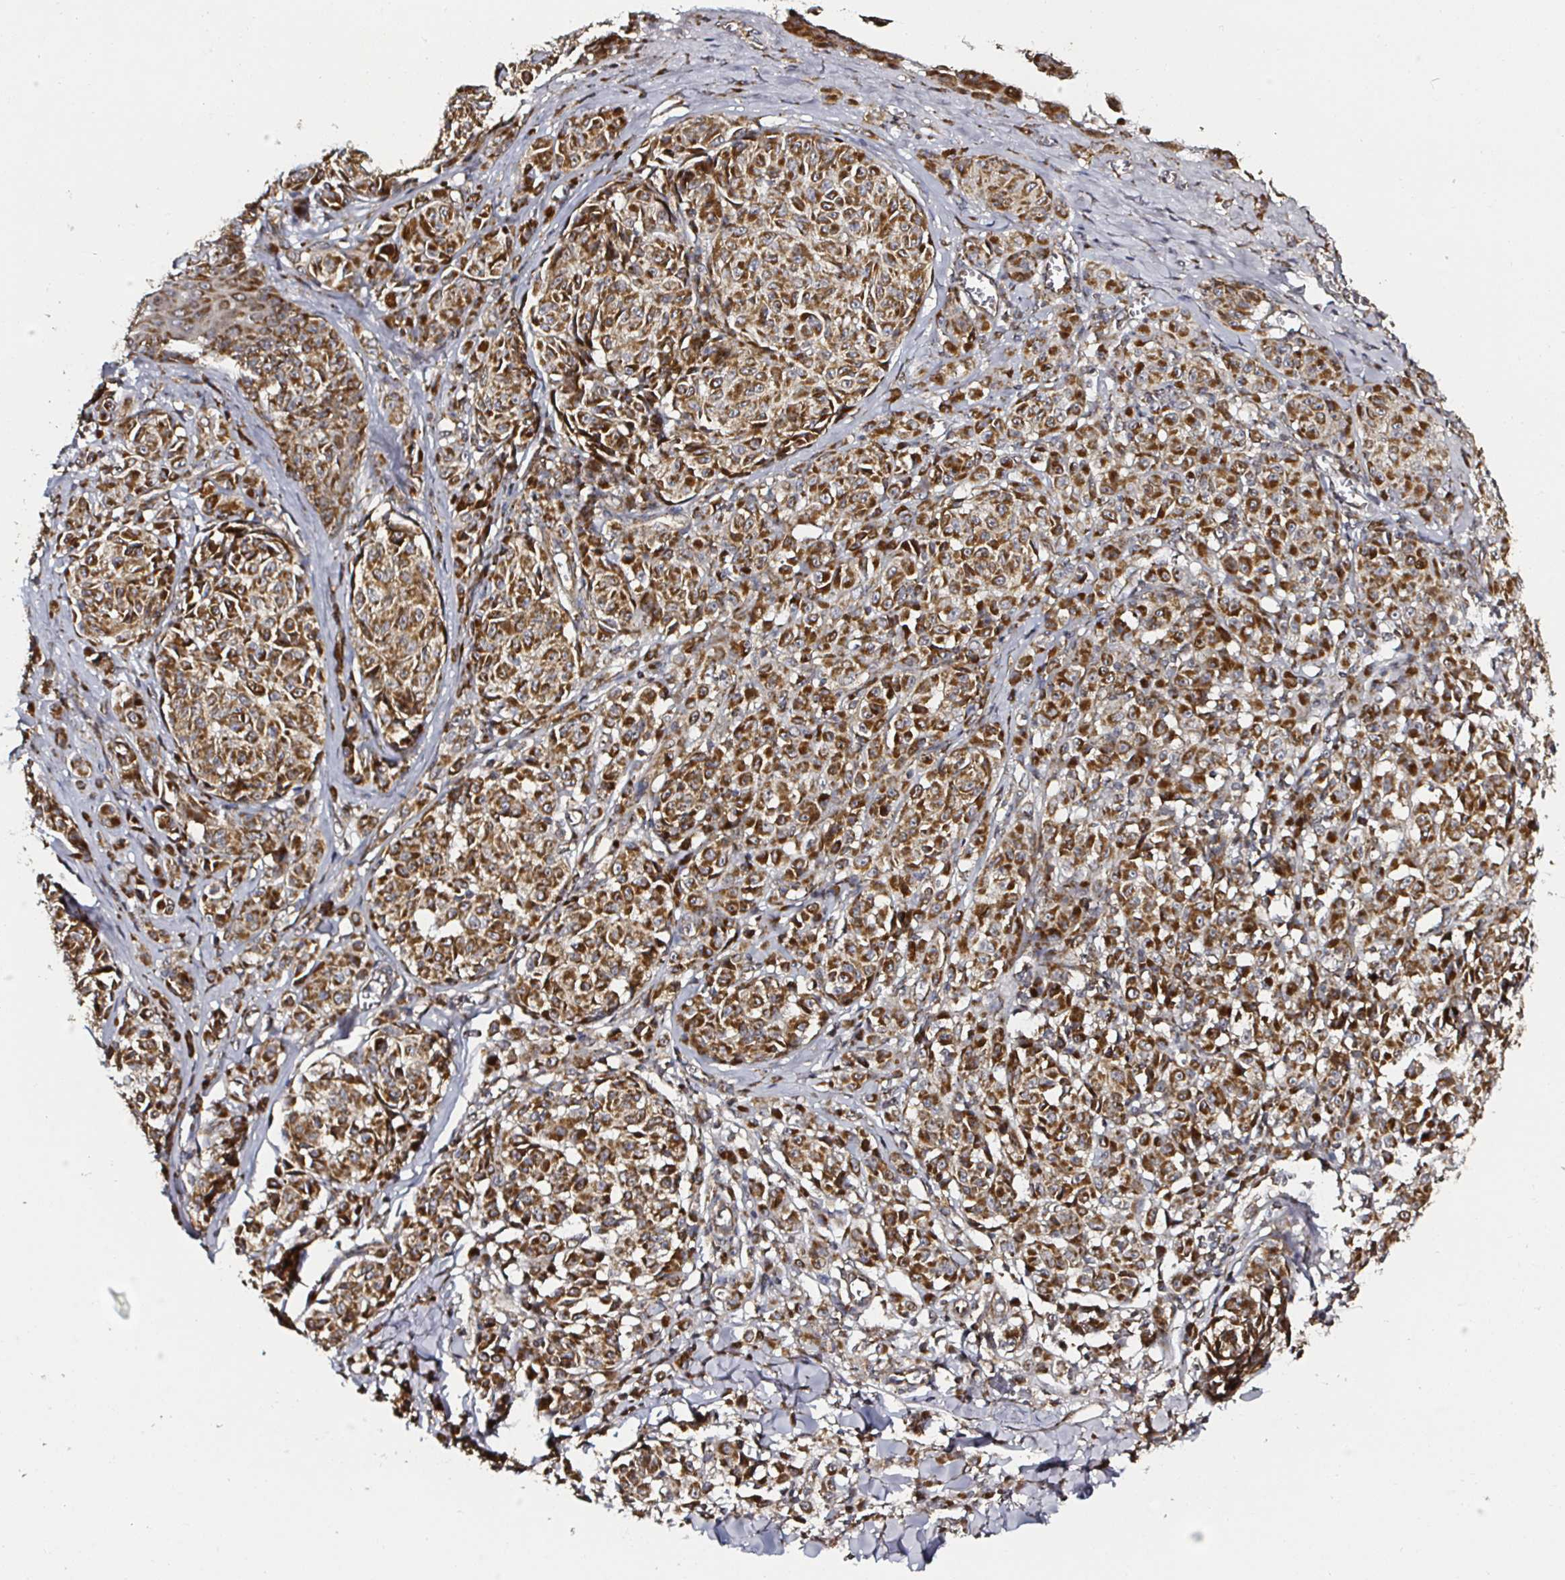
{"staining": {"intensity": "strong", "quantity": ">75%", "location": "cytoplasmic/membranous"}, "tissue": "melanoma", "cell_type": "Tumor cells", "image_type": "cancer", "snomed": [{"axis": "morphology", "description": "Malignant melanoma, NOS"}, {"axis": "topography", "description": "Skin"}], "caption": "Protein expression analysis of human melanoma reveals strong cytoplasmic/membranous staining in about >75% of tumor cells.", "gene": "ATAD3B", "patient": {"sex": "female", "age": 43}}